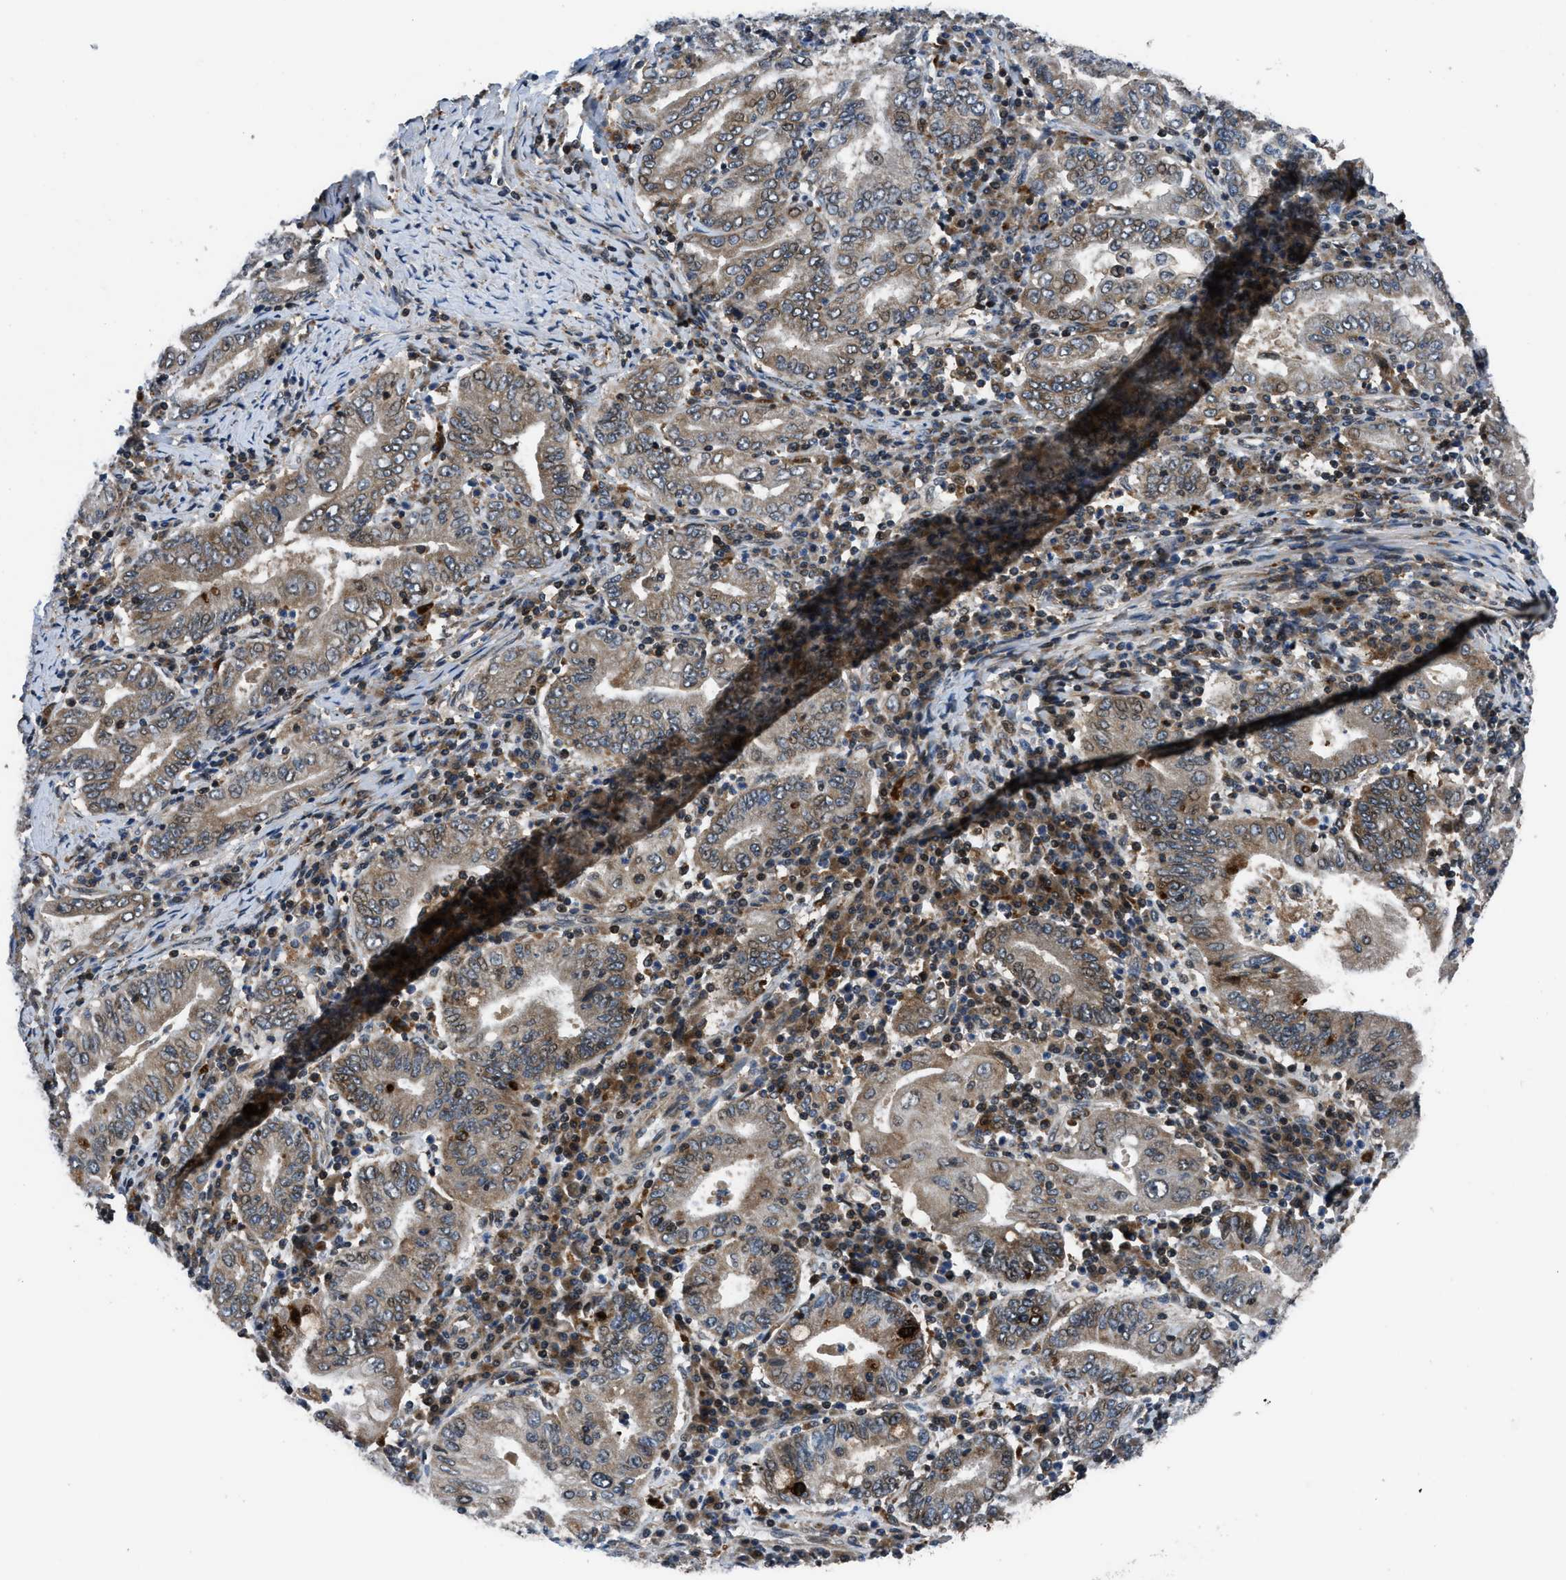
{"staining": {"intensity": "weak", "quantity": ">75%", "location": "cytoplasmic/membranous"}, "tissue": "stomach cancer", "cell_type": "Tumor cells", "image_type": "cancer", "snomed": [{"axis": "morphology", "description": "Normal tissue, NOS"}, {"axis": "morphology", "description": "Adenocarcinoma, NOS"}, {"axis": "topography", "description": "Esophagus"}, {"axis": "topography", "description": "Stomach, upper"}, {"axis": "topography", "description": "Peripheral nerve tissue"}], "caption": "Adenocarcinoma (stomach) stained with a protein marker reveals weak staining in tumor cells.", "gene": "CTBS", "patient": {"sex": "male", "age": 62}}